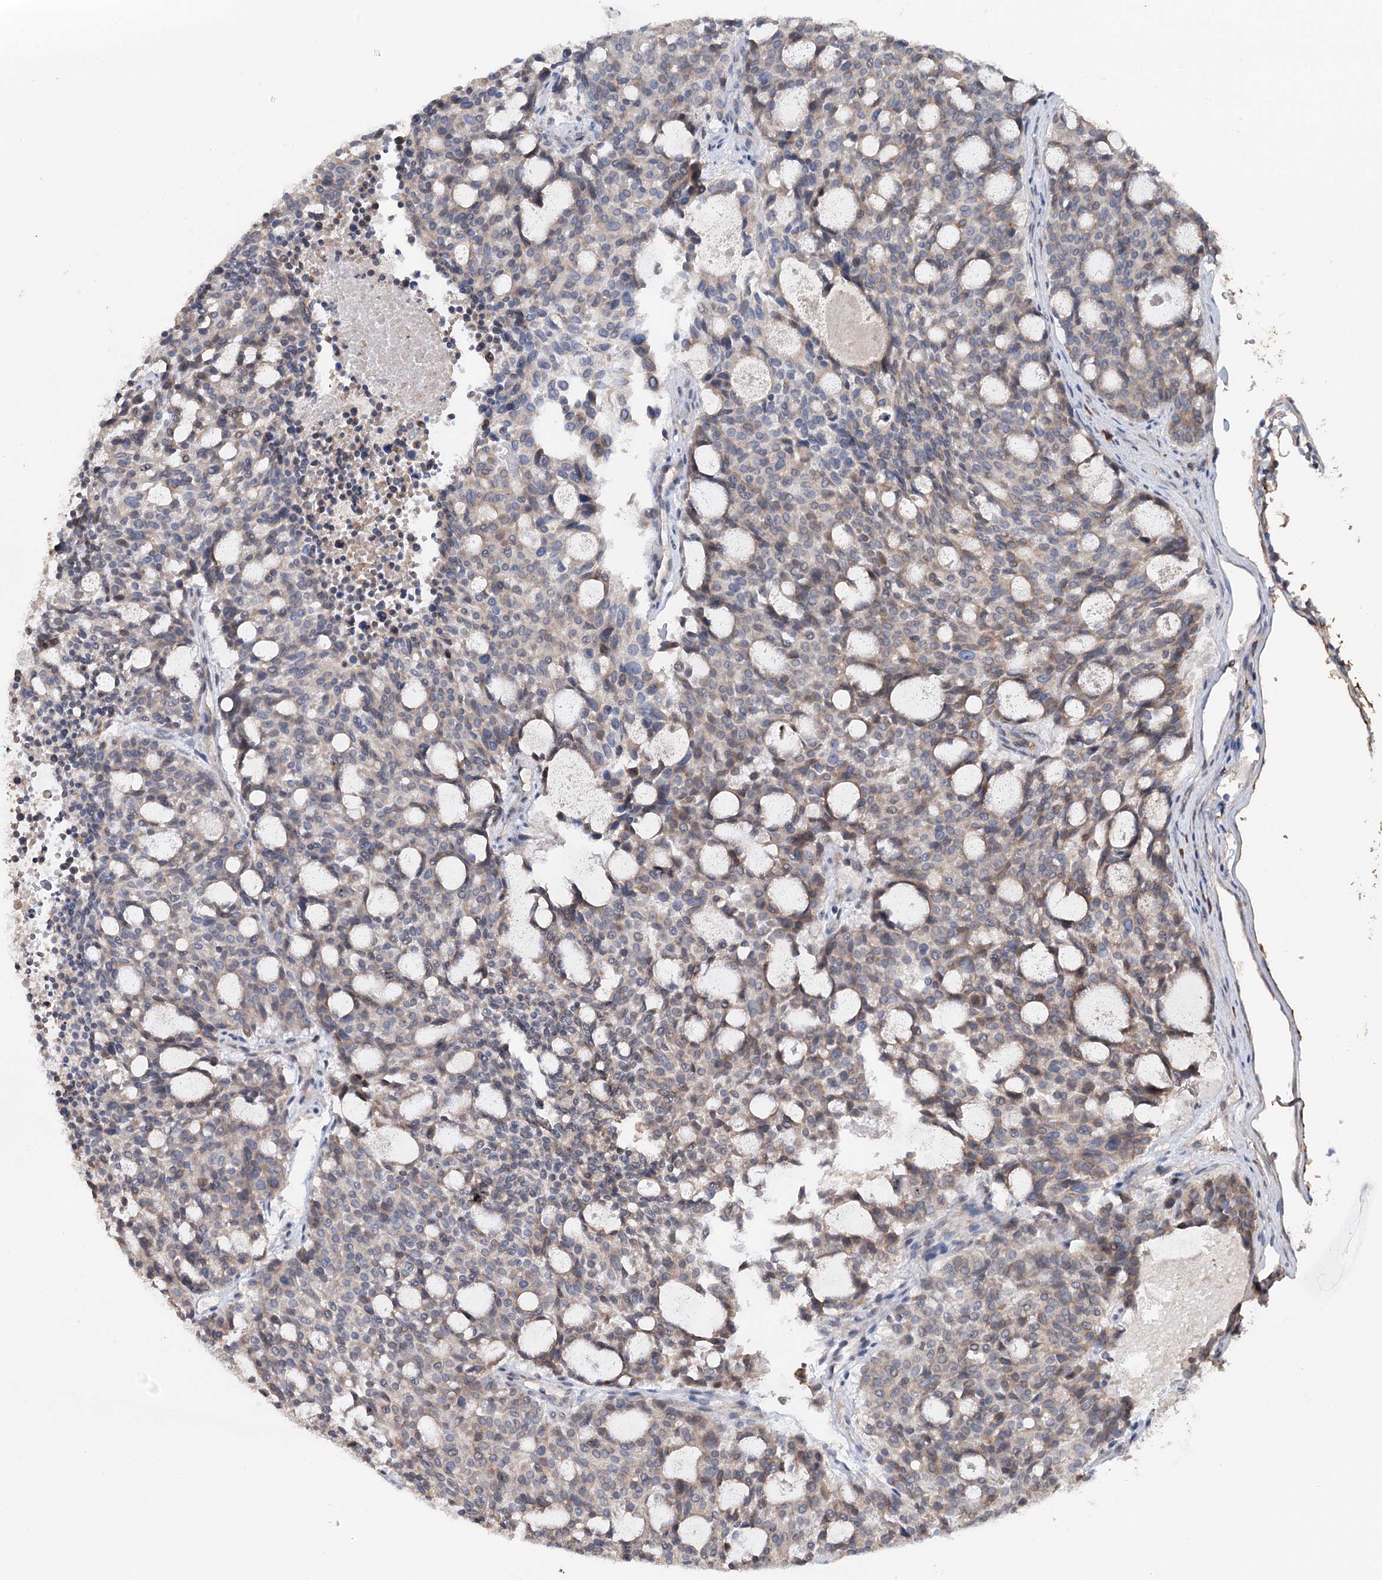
{"staining": {"intensity": "weak", "quantity": "<25%", "location": "cytoplasmic/membranous"}, "tissue": "carcinoid", "cell_type": "Tumor cells", "image_type": "cancer", "snomed": [{"axis": "morphology", "description": "Carcinoid, malignant, NOS"}, {"axis": "topography", "description": "Pancreas"}], "caption": "High power microscopy micrograph of an immunohistochemistry photomicrograph of carcinoid (malignant), revealing no significant staining in tumor cells. Nuclei are stained in blue.", "gene": "SYVN1", "patient": {"sex": "female", "age": 54}}